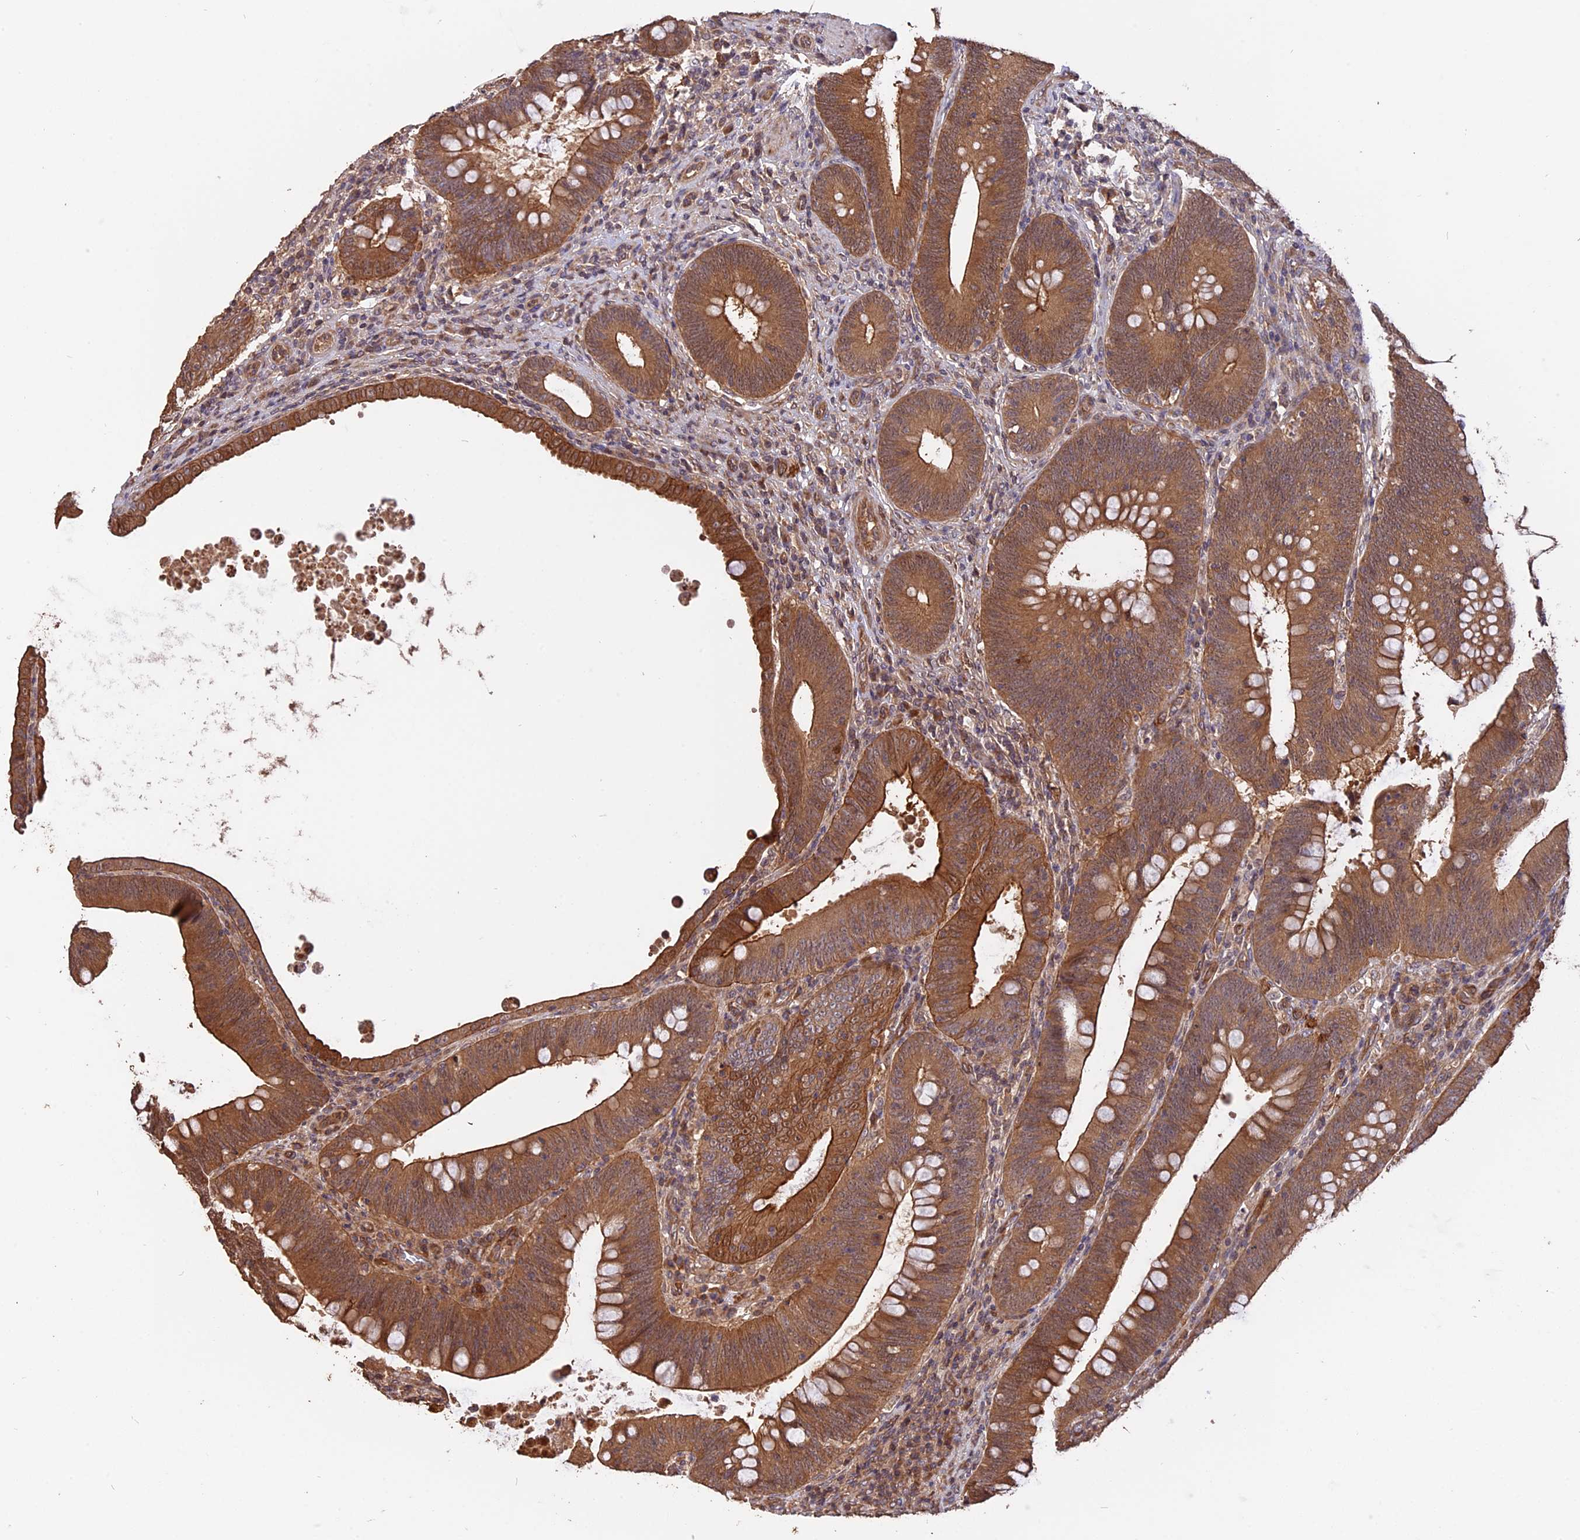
{"staining": {"intensity": "moderate", "quantity": ">75%", "location": "cytoplasmic/membranous"}, "tissue": "colorectal cancer", "cell_type": "Tumor cells", "image_type": "cancer", "snomed": [{"axis": "morphology", "description": "Normal tissue, NOS"}, {"axis": "topography", "description": "Colon"}], "caption": "Human colorectal cancer stained with a brown dye displays moderate cytoplasmic/membranous positive staining in about >75% of tumor cells.", "gene": "RASAL1", "patient": {"sex": "female", "age": 82}}